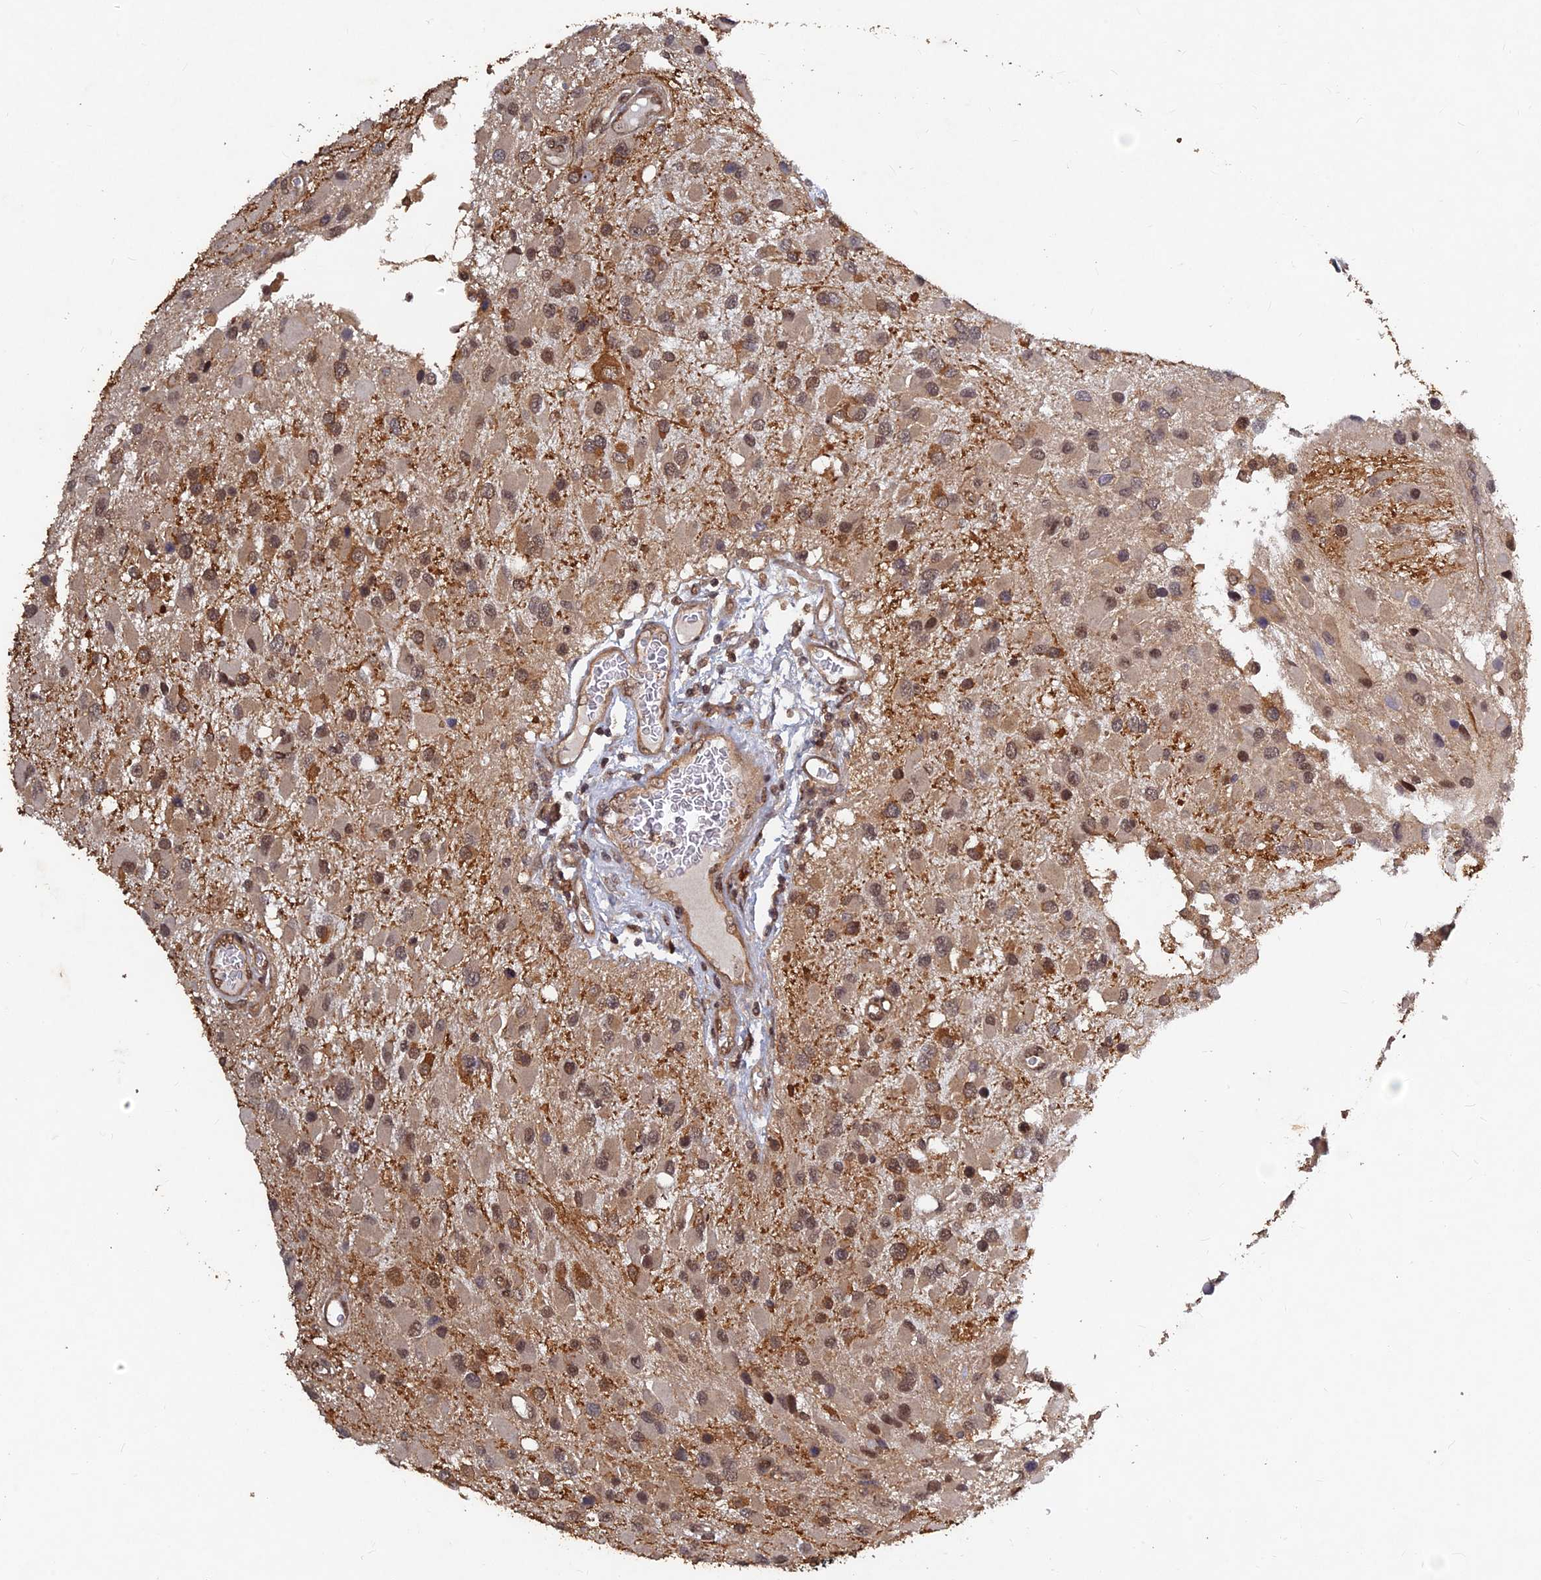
{"staining": {"intensity": "moderate", "quantity": ">75%", "location": "cytoplasmic/membranous,nuclear"}, "tissue": "glioma", "cell_type": "Tumor cells", "image_type": "cancer", "snomed": [{"axis": "morphology", "description": "Glioma, malignant, High grade"}, {"axis": "topography", "description": "Brain"}], "caption": "There is medium levels of moderate cytoplasmic/membranous and nuclear positivity in tumor cells of glioma, as demonstrated by immunohistochemical staining (brown color).", "gene": "FAM53C", "patient": {"sex": "male", "age": 53}}